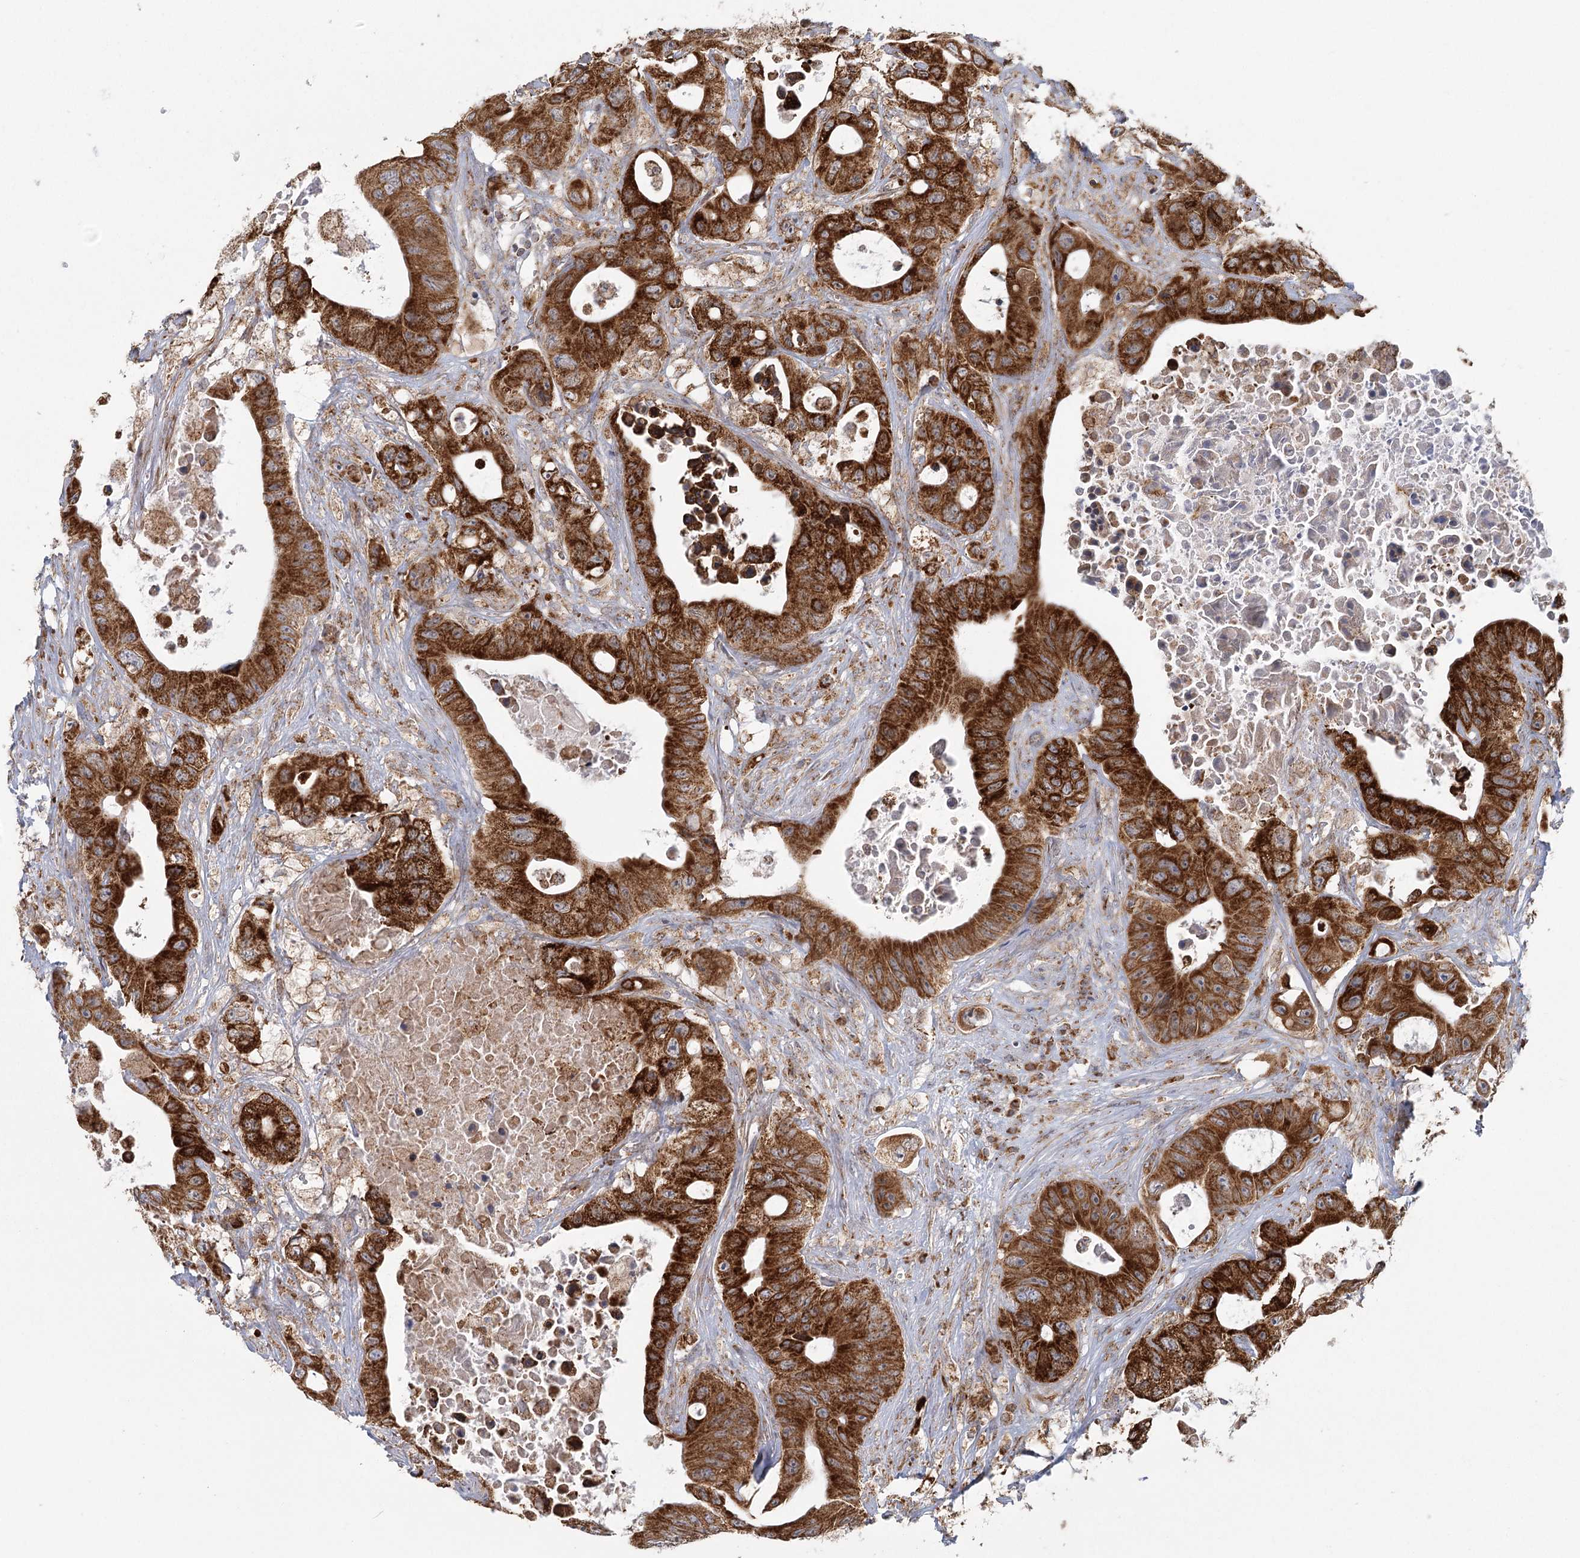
{"staining": {"intensity": "strong", "quantity": ">75%", "location": "cytoplasmic/membranous"}, "tissue": "colorectal cancer", "cell_type": "Tumor cells", "image_type": "cancer", "snomed": [{"axis": "morphology", "description": "Adenocarcinoma, NOS"}, {"axis": "topography", "description": "Colon"}], "caption": "Tumor cells exhibit strong cytoplasmic/membranous expression in about >75% of cells in colorectal cancer (adenocarcinoma).", "gene": "LACTB", "patient": {"sex": "female", "age": 46}}